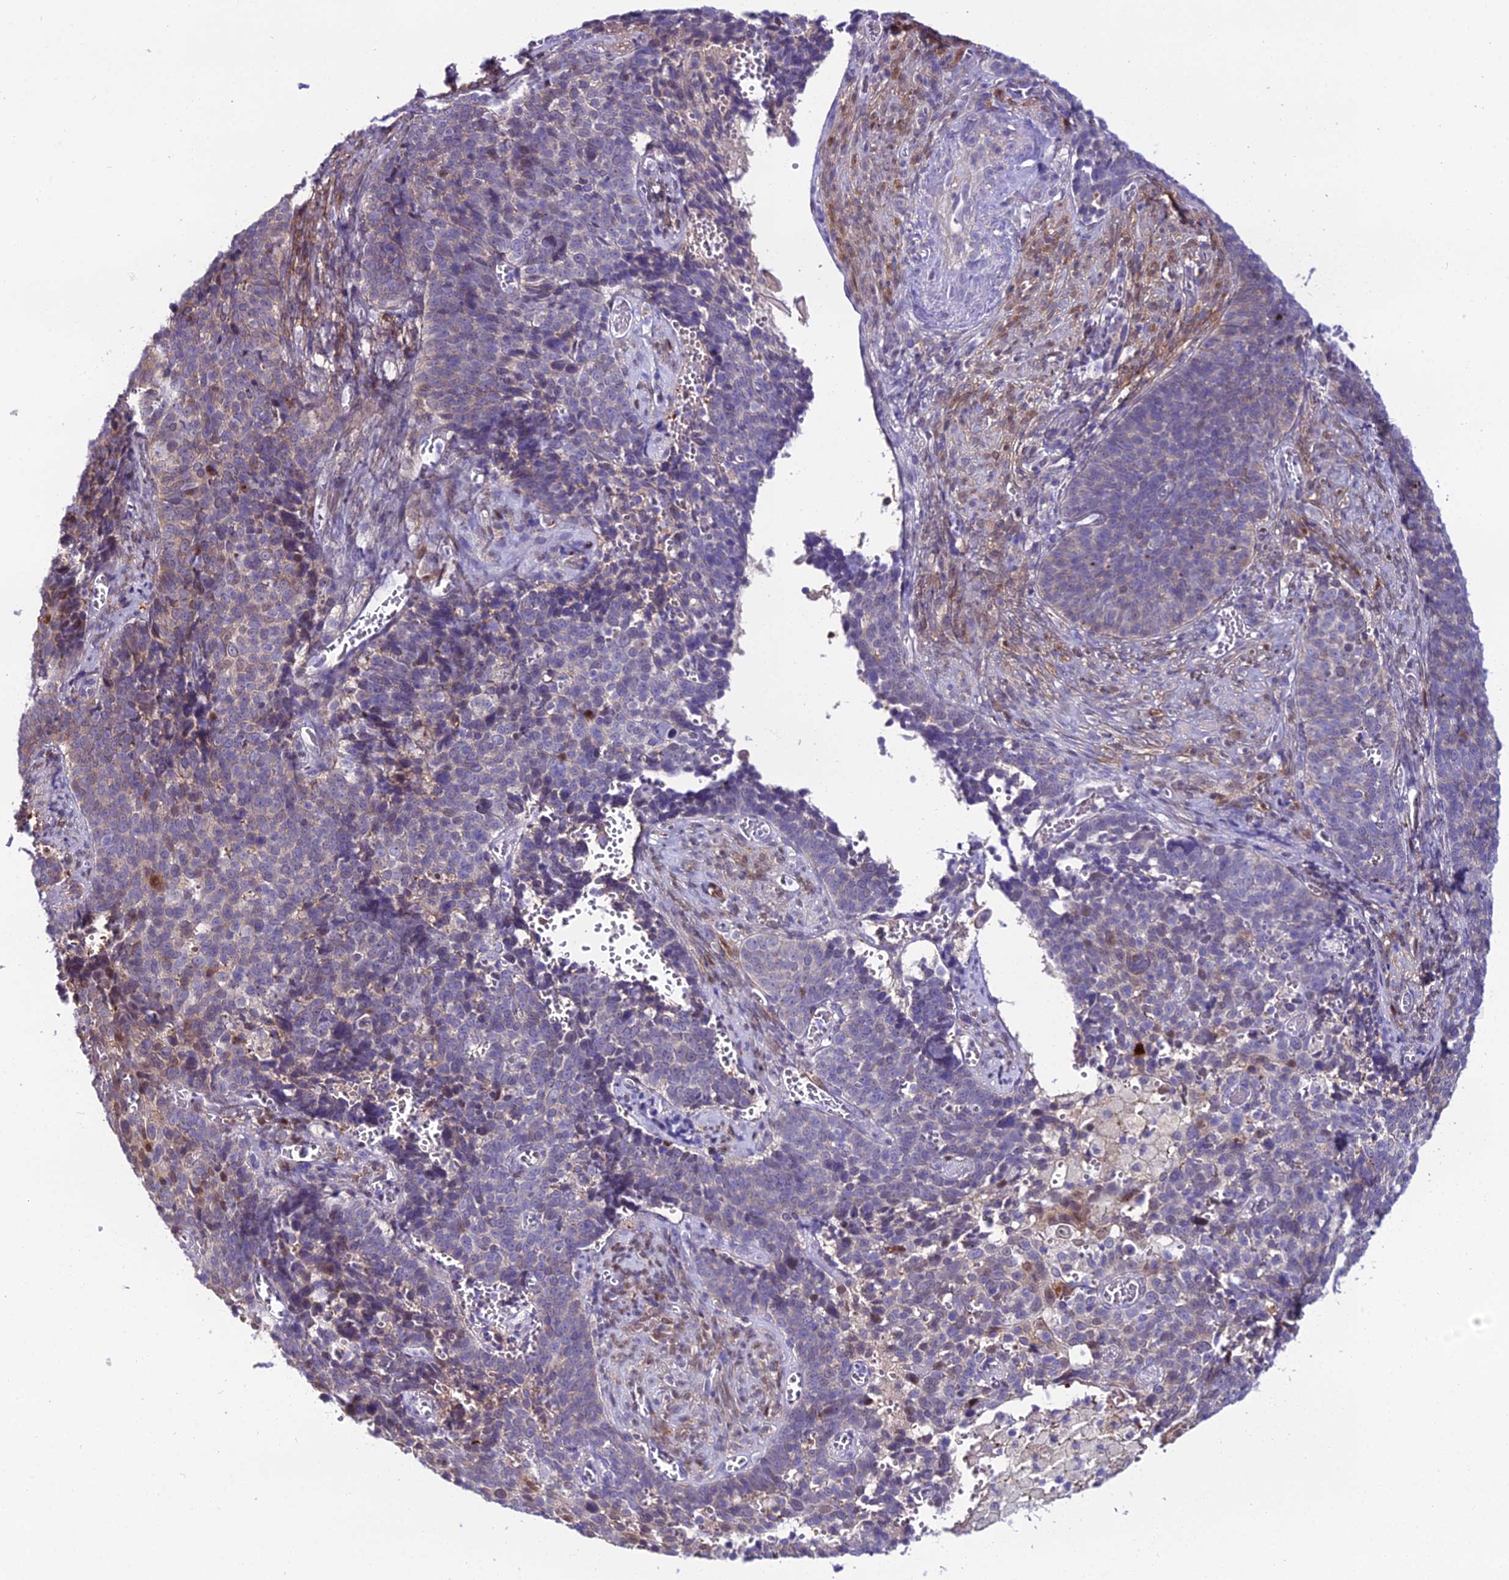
{"staining": {"intensity": "weak", "quantity": "<25%", "location": "cytoplasmic/membranous"}, "tissue": "cervical cancer", "cell_type": "Tumor cells", "image_type": "cancer", "snomed": [{"axis": "morphology", "description": "Normal tissue, NOS"}, {"axis": "morphology", "description": "Squamous cell carcinoma, NOS"}, {"axis": "topography", "description": "Cervix"}], "caption": "Tumor cells show no significant expression in squamous cell carcinoma (cervical).", "gene": "MB21D2", "patient": {"sex": "female", "age": 39}}